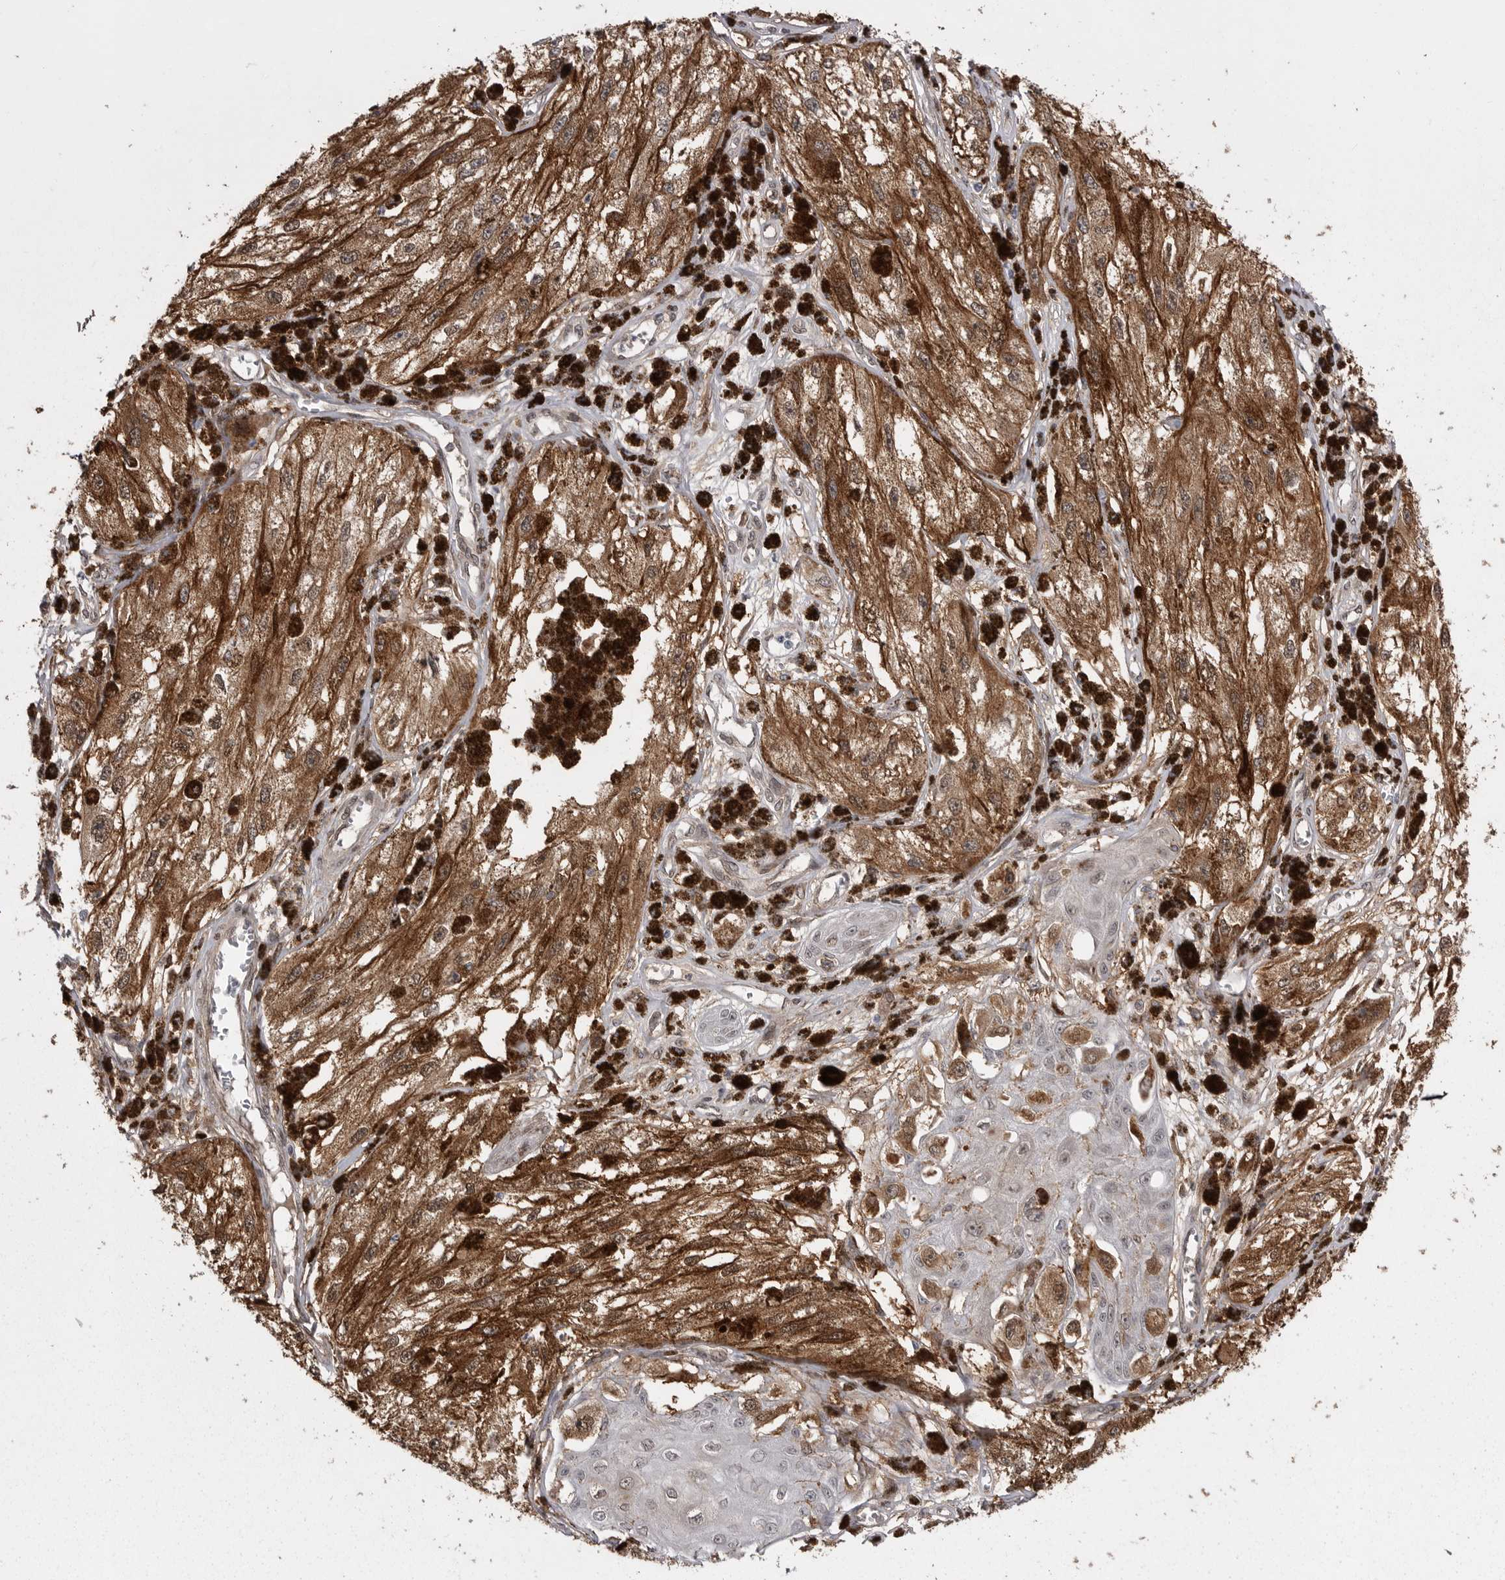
{"staining": {"intensity": "moderate", "quantity": ">75%", "location": "cytoplasmic/membranous"}, "tissue": "melanoma", "cell_type": "Tumor cells", "image_type": "cancer", "snomed": [{"axis": "morphology", "description": "Malignant melanoma, NOS"}, {"axis": "topography", "description": "Skin"}], "caption": "Immunohistochemistry (IHC) histopathology image of neoplastic tissue: melanoma stained using IHC displays medium levels of moderate protein expression localized specifically in the cytoplasmic/membranous of tumor cells, appearing as a cytoplasmic/membranous brown color.", "gene": "ABL1", "patient": {"sex": "male", "age": 88}}